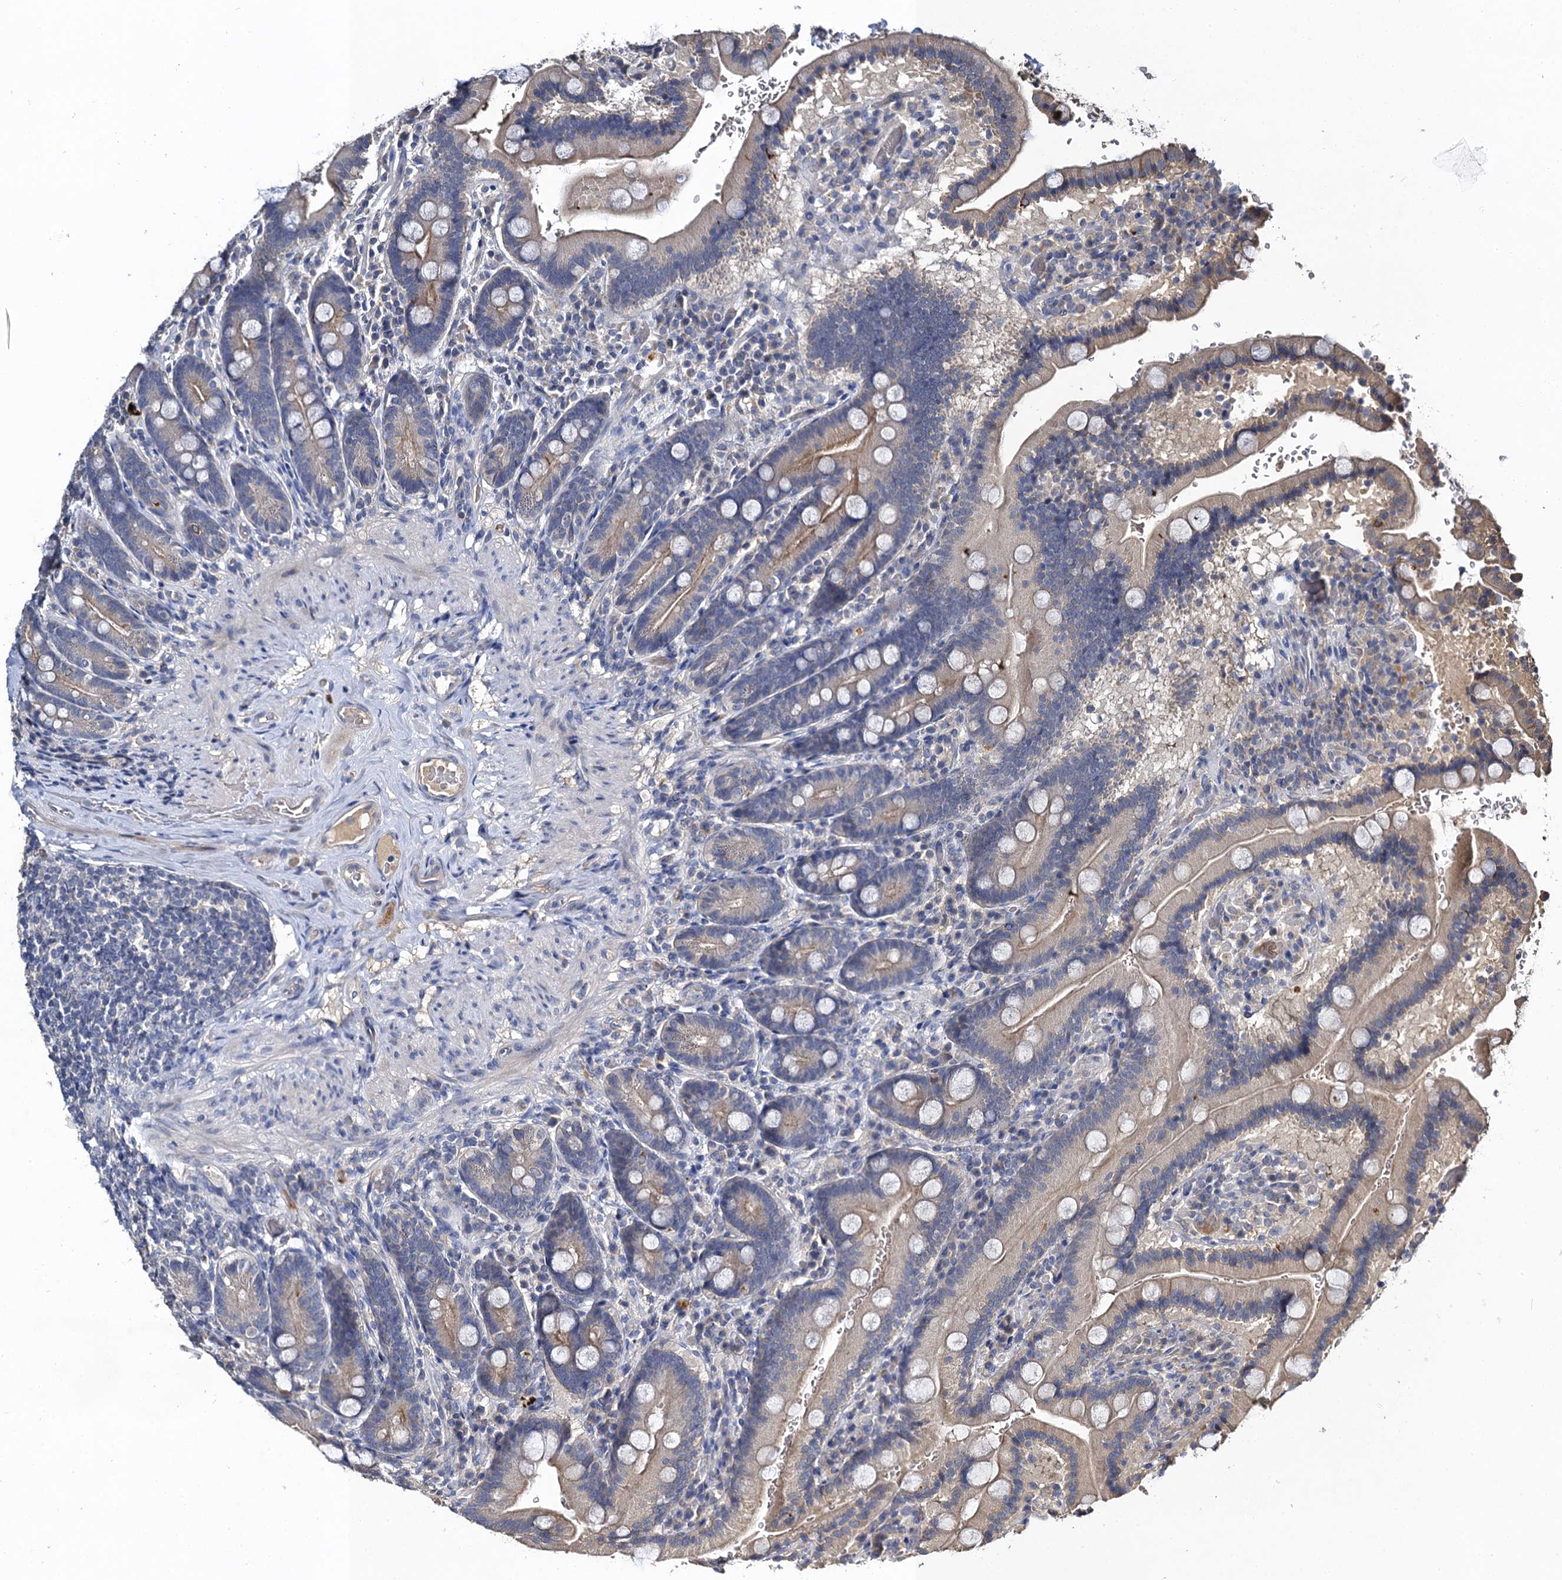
{"staining": {"intensity": "weak", "quantity": "25%-75%", "location": "cytoplasmic/membranous"}, "tissue": "duodenum", "cell_type": "Glandular cells", "image_type": "normal", "snomed": [{"axis": "morphology", "description": "Normal tissue, NOS"}, {"axis": "topography", "description": "Duodenum"}], "caption": "Immunohistochemistry (IHC) staining of benign duodenum, which displays low levels of weak cytoplasmic/membranous staining in approximately 25%-75% of glandular cells indicating weak cytoplasmic/membranous protein staining. The staining was performed using DAB (3,3'-diaminobenzidine) (brown) for protein detection and nuclei were counterstained in hematoxylin (blue).", "gene": "SLC11A2", "patient": {"sex": "female", "age": 62}}